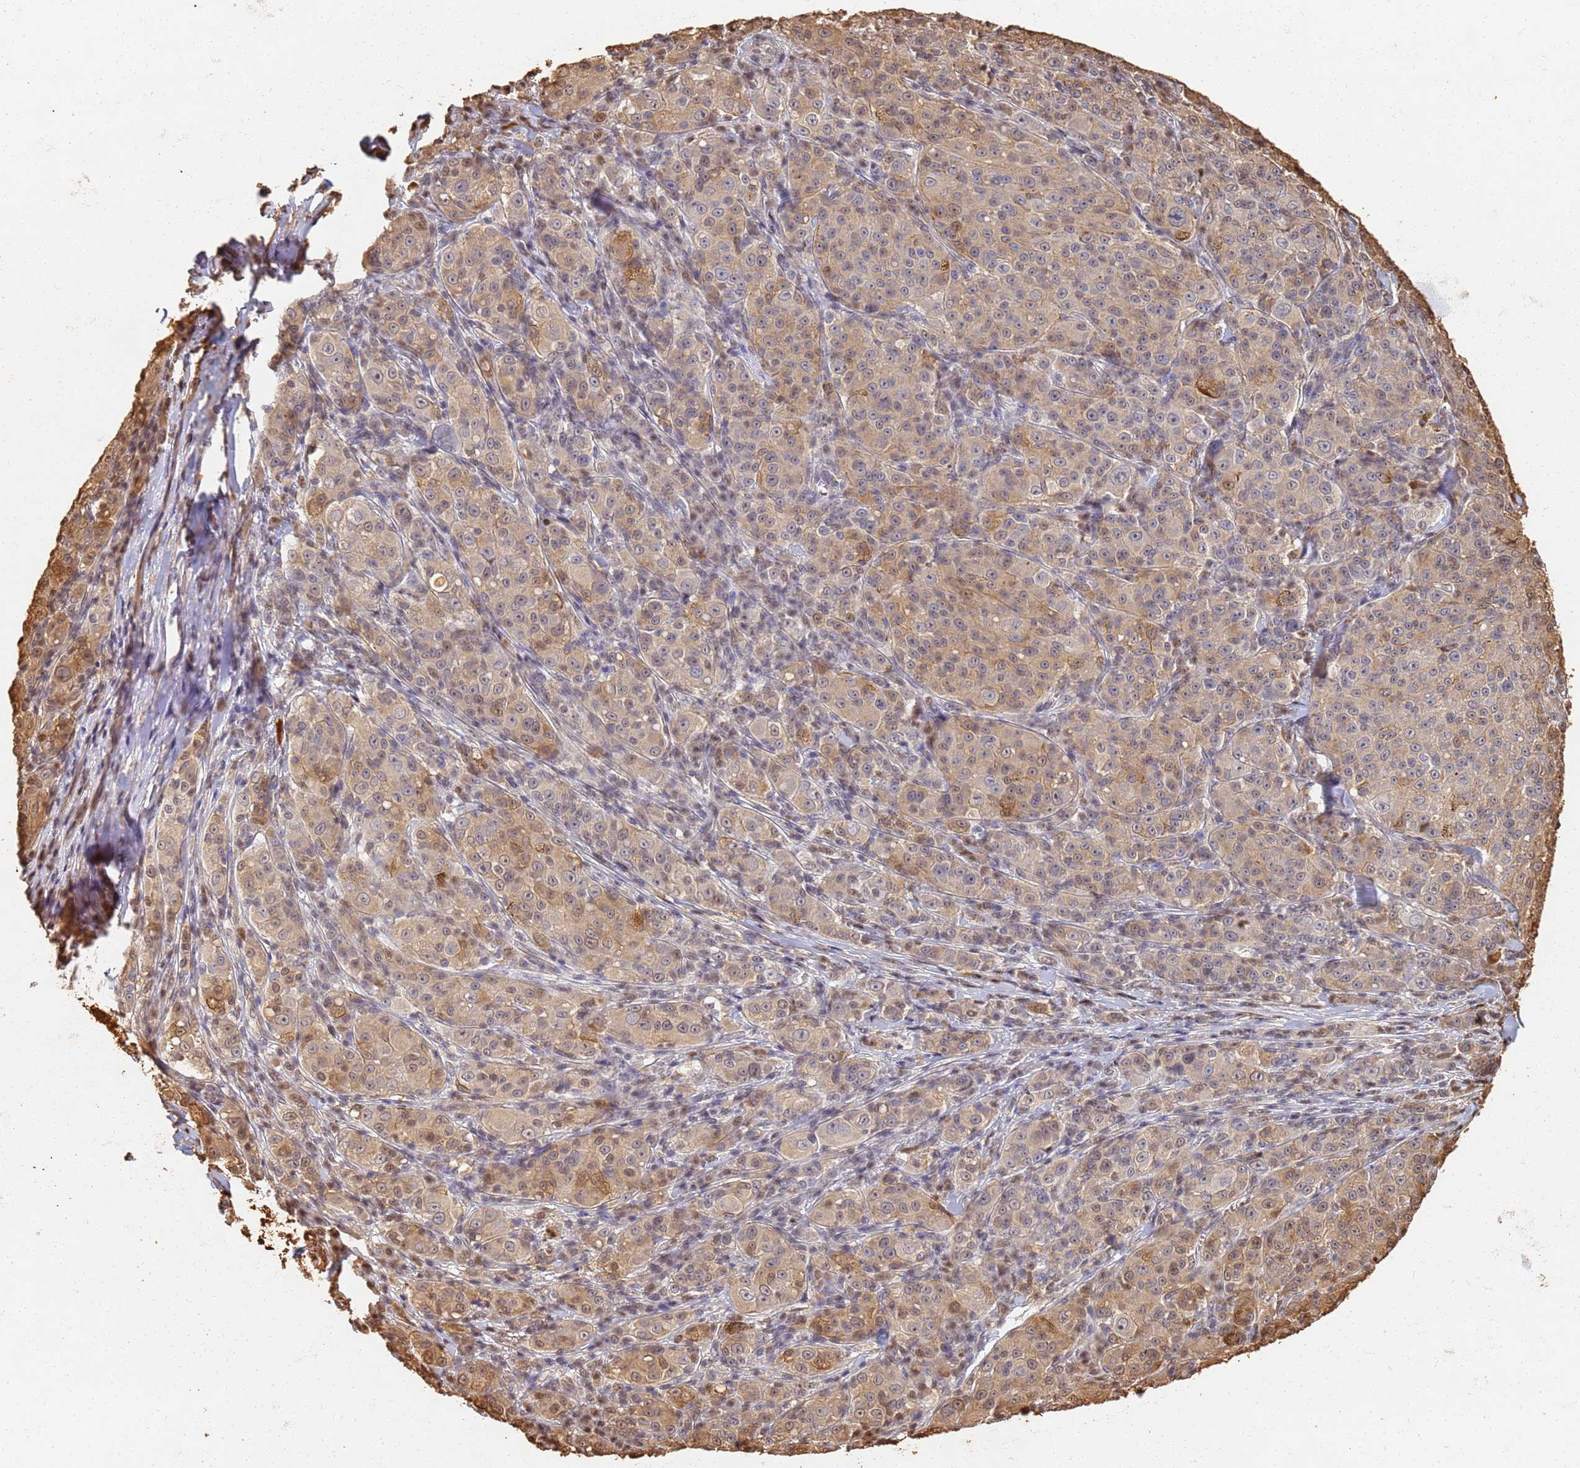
{"staining": {"intensity": "moderate", "quantity": "25%-75%", "location": "cytoplasmic/membranous,nuclear"}, "tissue": "melanoma", "cell_type": "Tumor cells", "image_type": "cancer", "snomed": [{"axis": "morphology", "description": "Malignant melanoma, NOS"}, {"axis": "topography", "description": "Skin"}], "caption": "Human melanoma stained with a protein marker exhibits moderate staining in tumor cells.", "gene": "JAK2", "patient": {"sex": "female", "age": 52}}